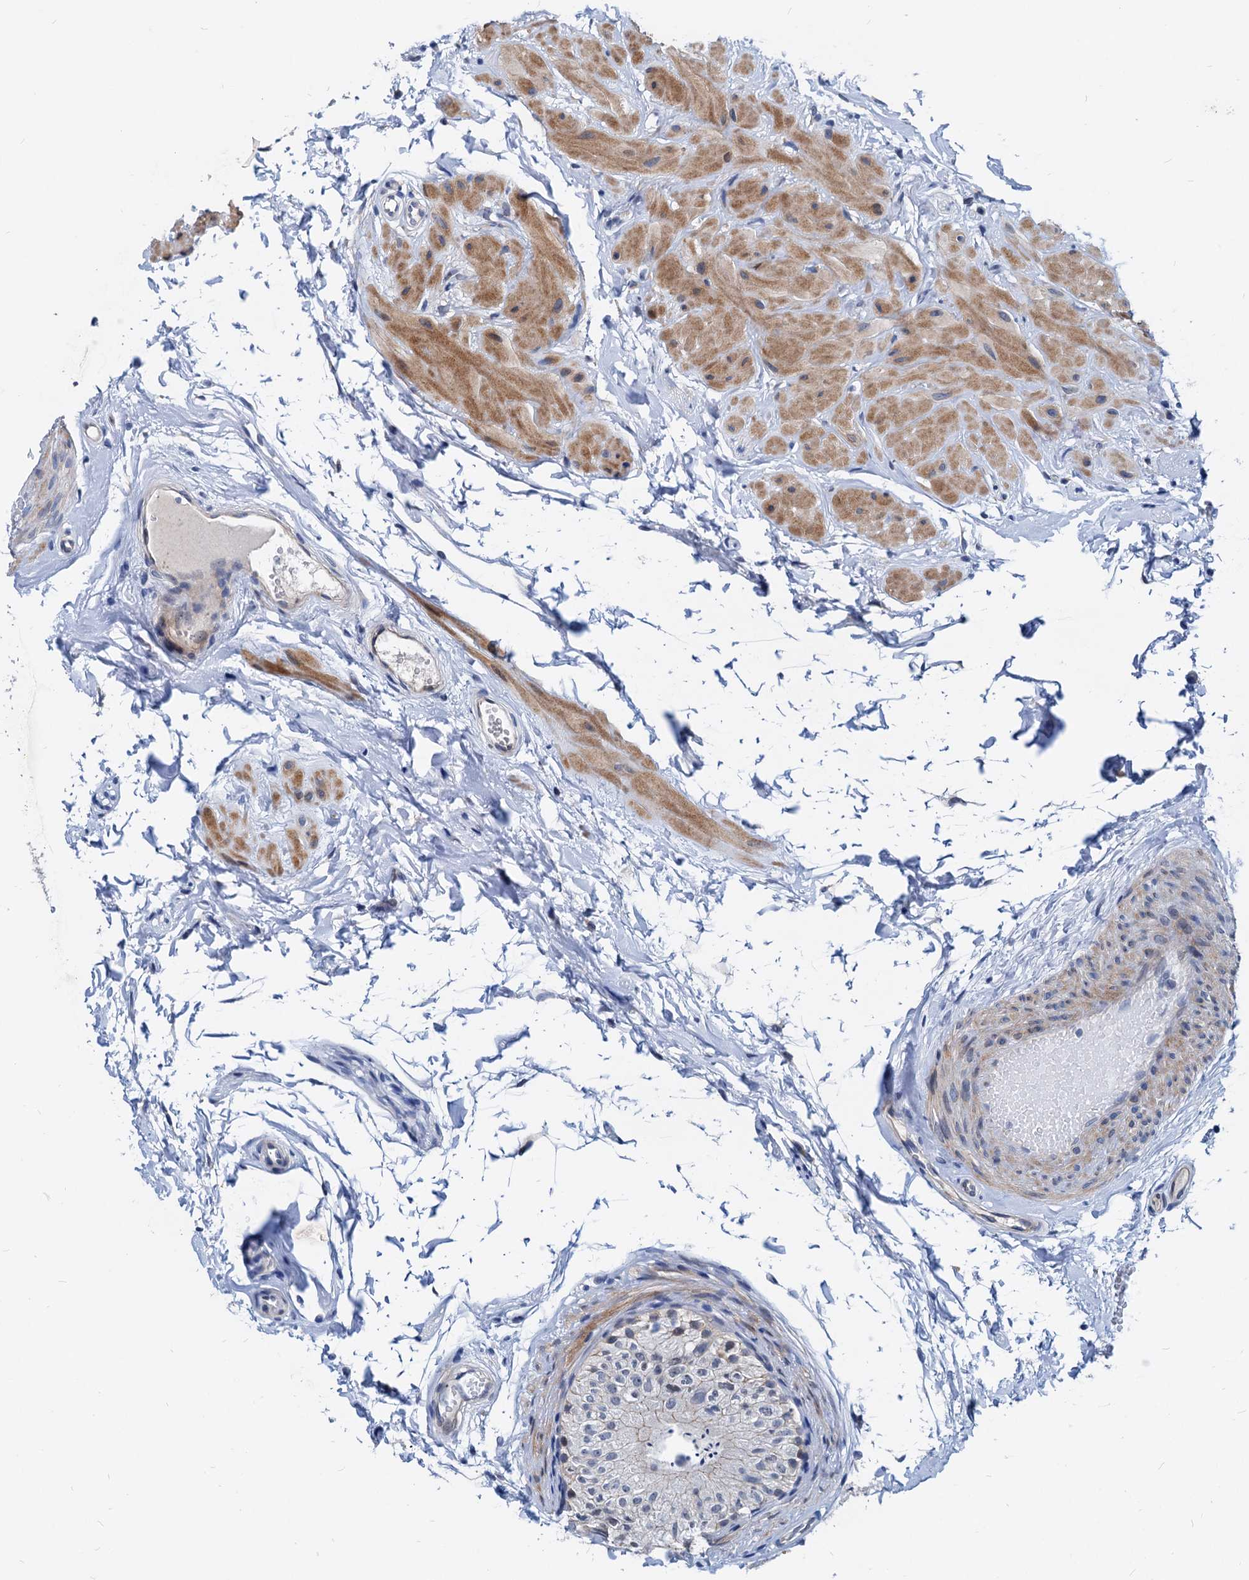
{"staining": {"intensity": "negative", "quantity": "none", "location": "none"}, "tissue": "epididymis", "cell_type": "Glandular cells", "image_type": "normal", "snomed": [{"axis": "morphology", "description": "Normal tissue, NOS"}, {"axis": "topography", "description": "Epididymis"}], "caption": "Protein analysis of unremarkable epididymis displays no significant staining in glandular cells.", "gene": "HSF2", "patient": {"sex": "male", "age": 50}}